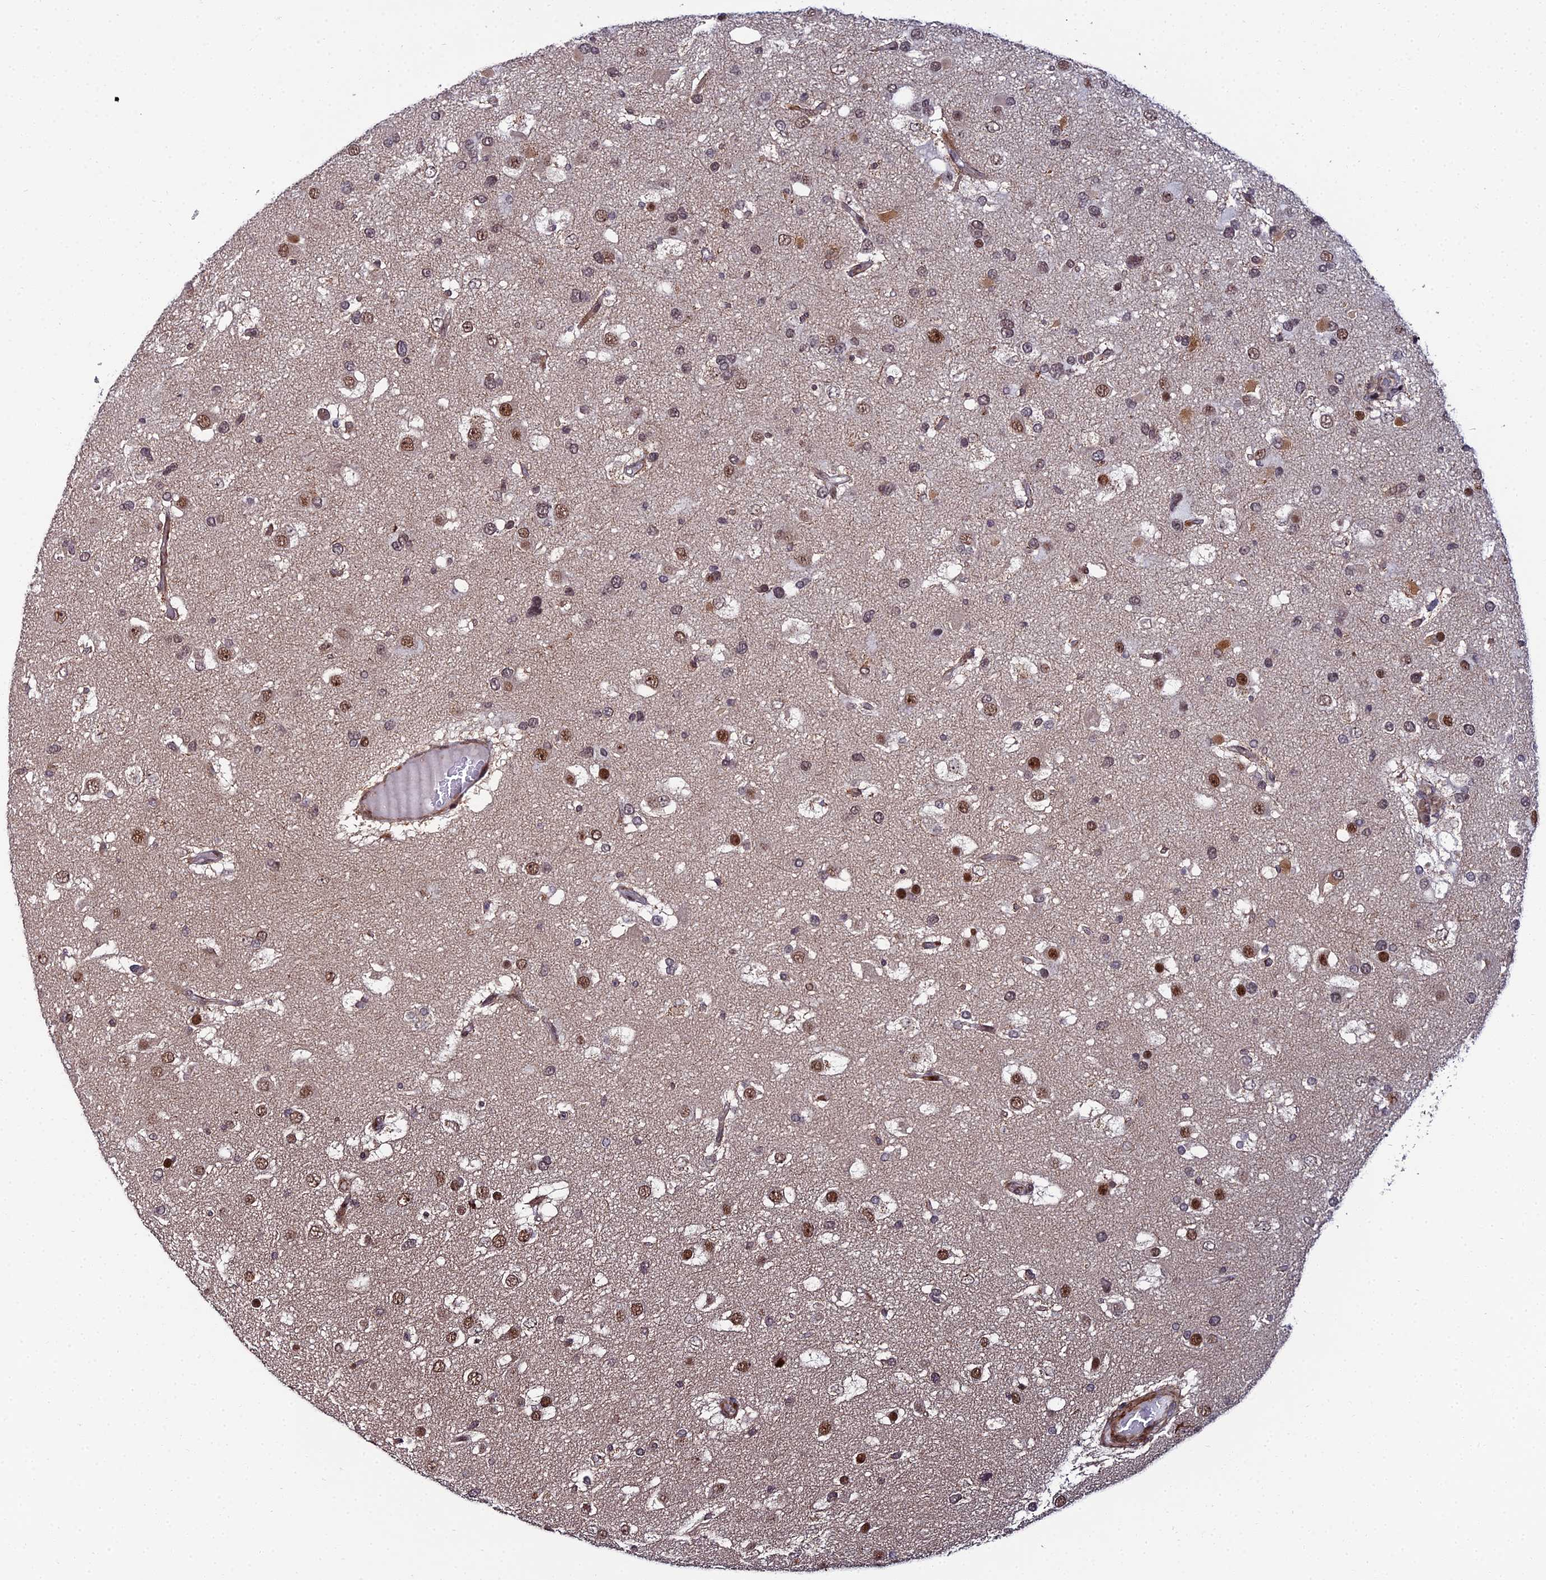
{"staining": {"intensity": "strong", "quantity": "25%-75%", "location": "nuclear"}, "tissue": "glioma", "cell_type": "Tumor cells", "image_type": "cancer", "snomed": [{"axis": "morphology", "description": "Glioma, malignant, High grade"}, {"axis": "topography", "description": "Brain"}], "caption": "A brown stain shows strong nuclear positivity of a protein in human malignant glioma (high-grade) tumor cells. (Brightfield microscopy of DAB IHC at high magnification).", "gene": "ZNF668", "patient": {"sex": "male", "age": 53}}